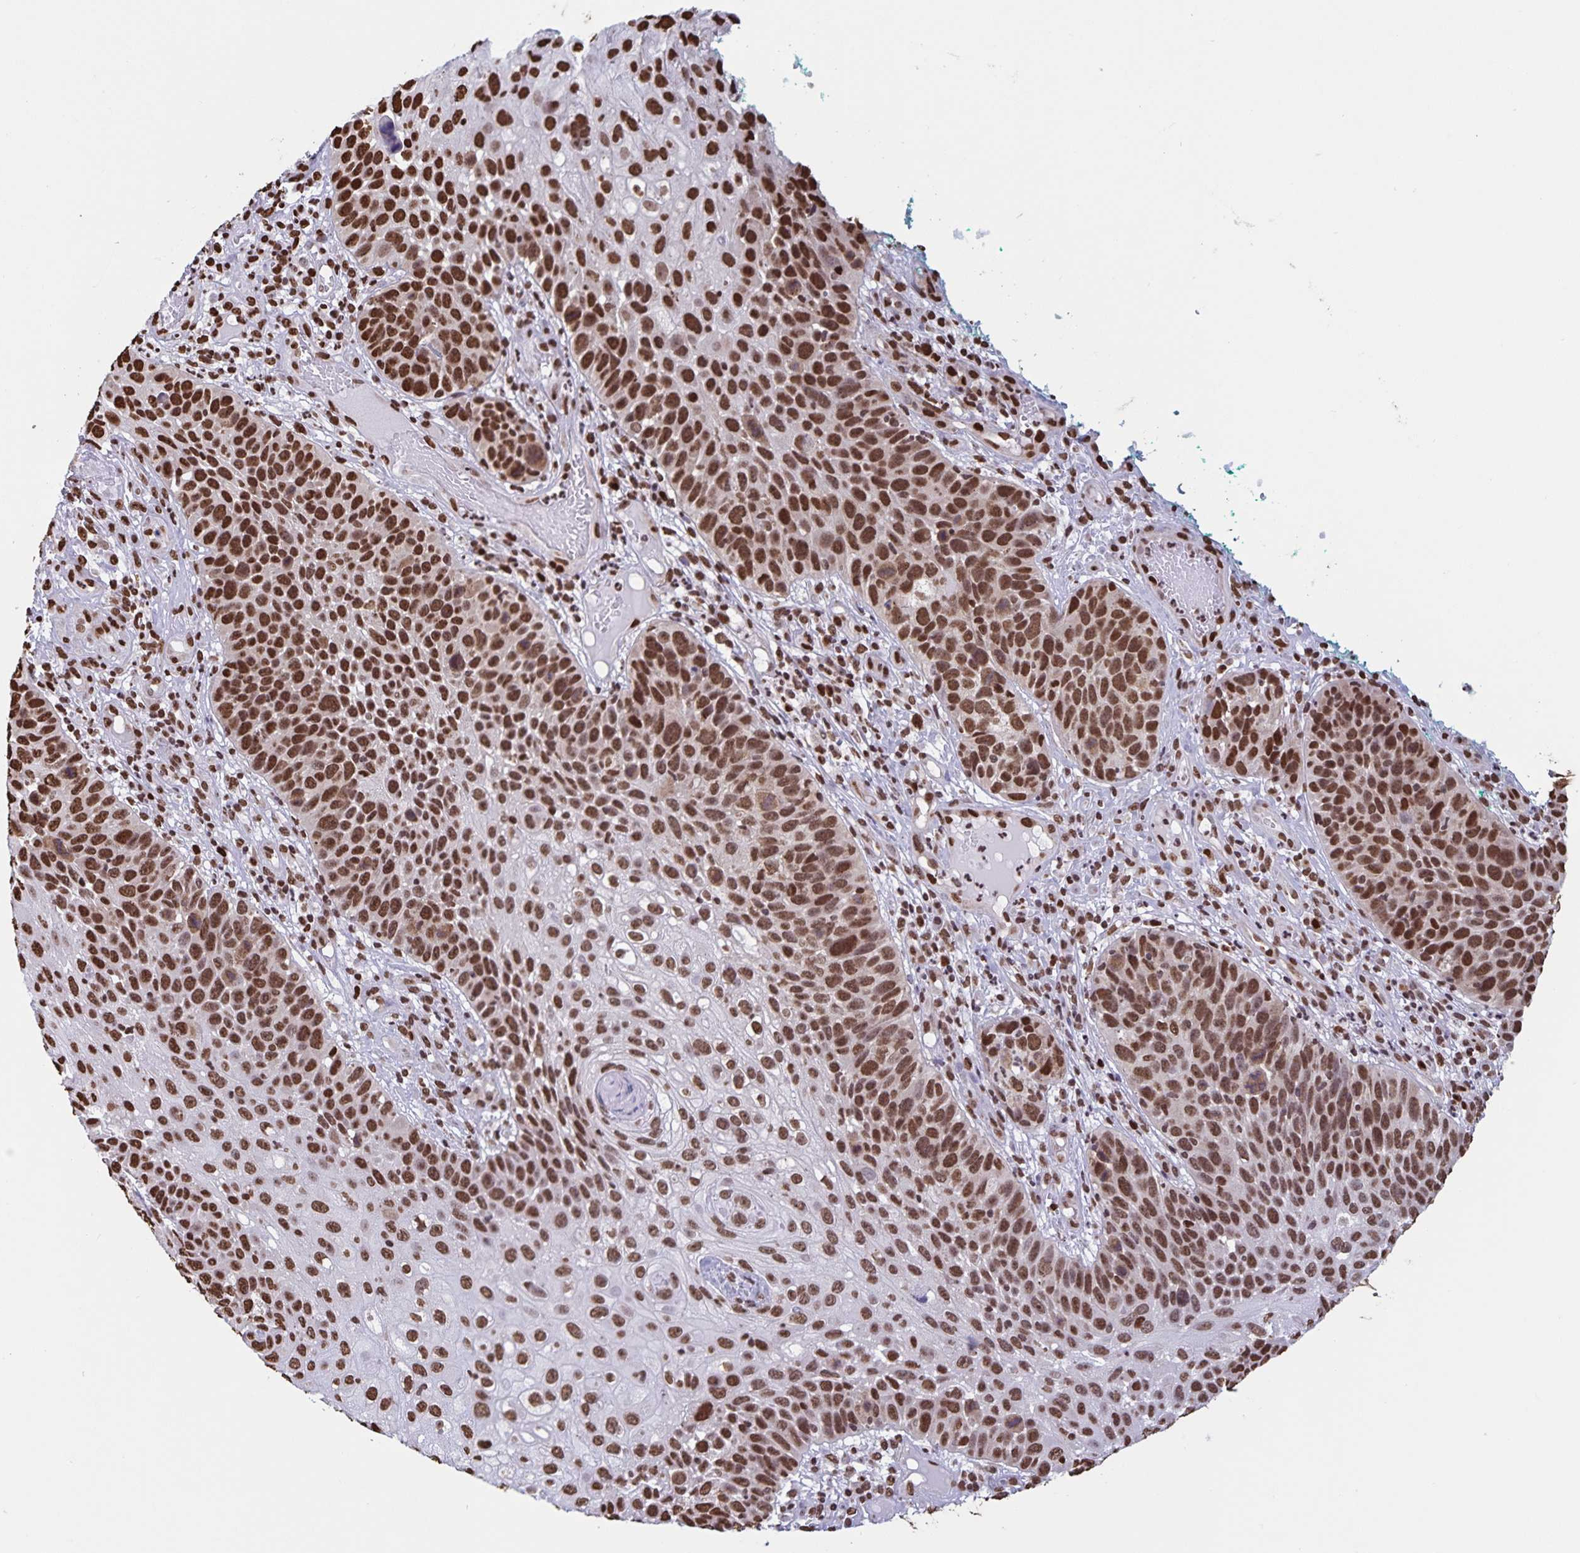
{"staining": {"intensity": "strong", "quantity": ">75%", "location": "nuclear"}, "tissue": "skin cancer", "cell_type": "Tumor cells", "image_type": "cancer", "snomed": [{"axis": "morphology", "description": "Squamous cell carcinoma, NOS"}, {"axis": "topography", "description": "Skin"}], "caption": "Squamous cell carcinoma (skin) tissue reveals strong nuclear staining in about >75% of tumor cells, visualized by immunohistochemistry.", "gene": "DUT", "patient": {"sex": "male", "age": 92}}